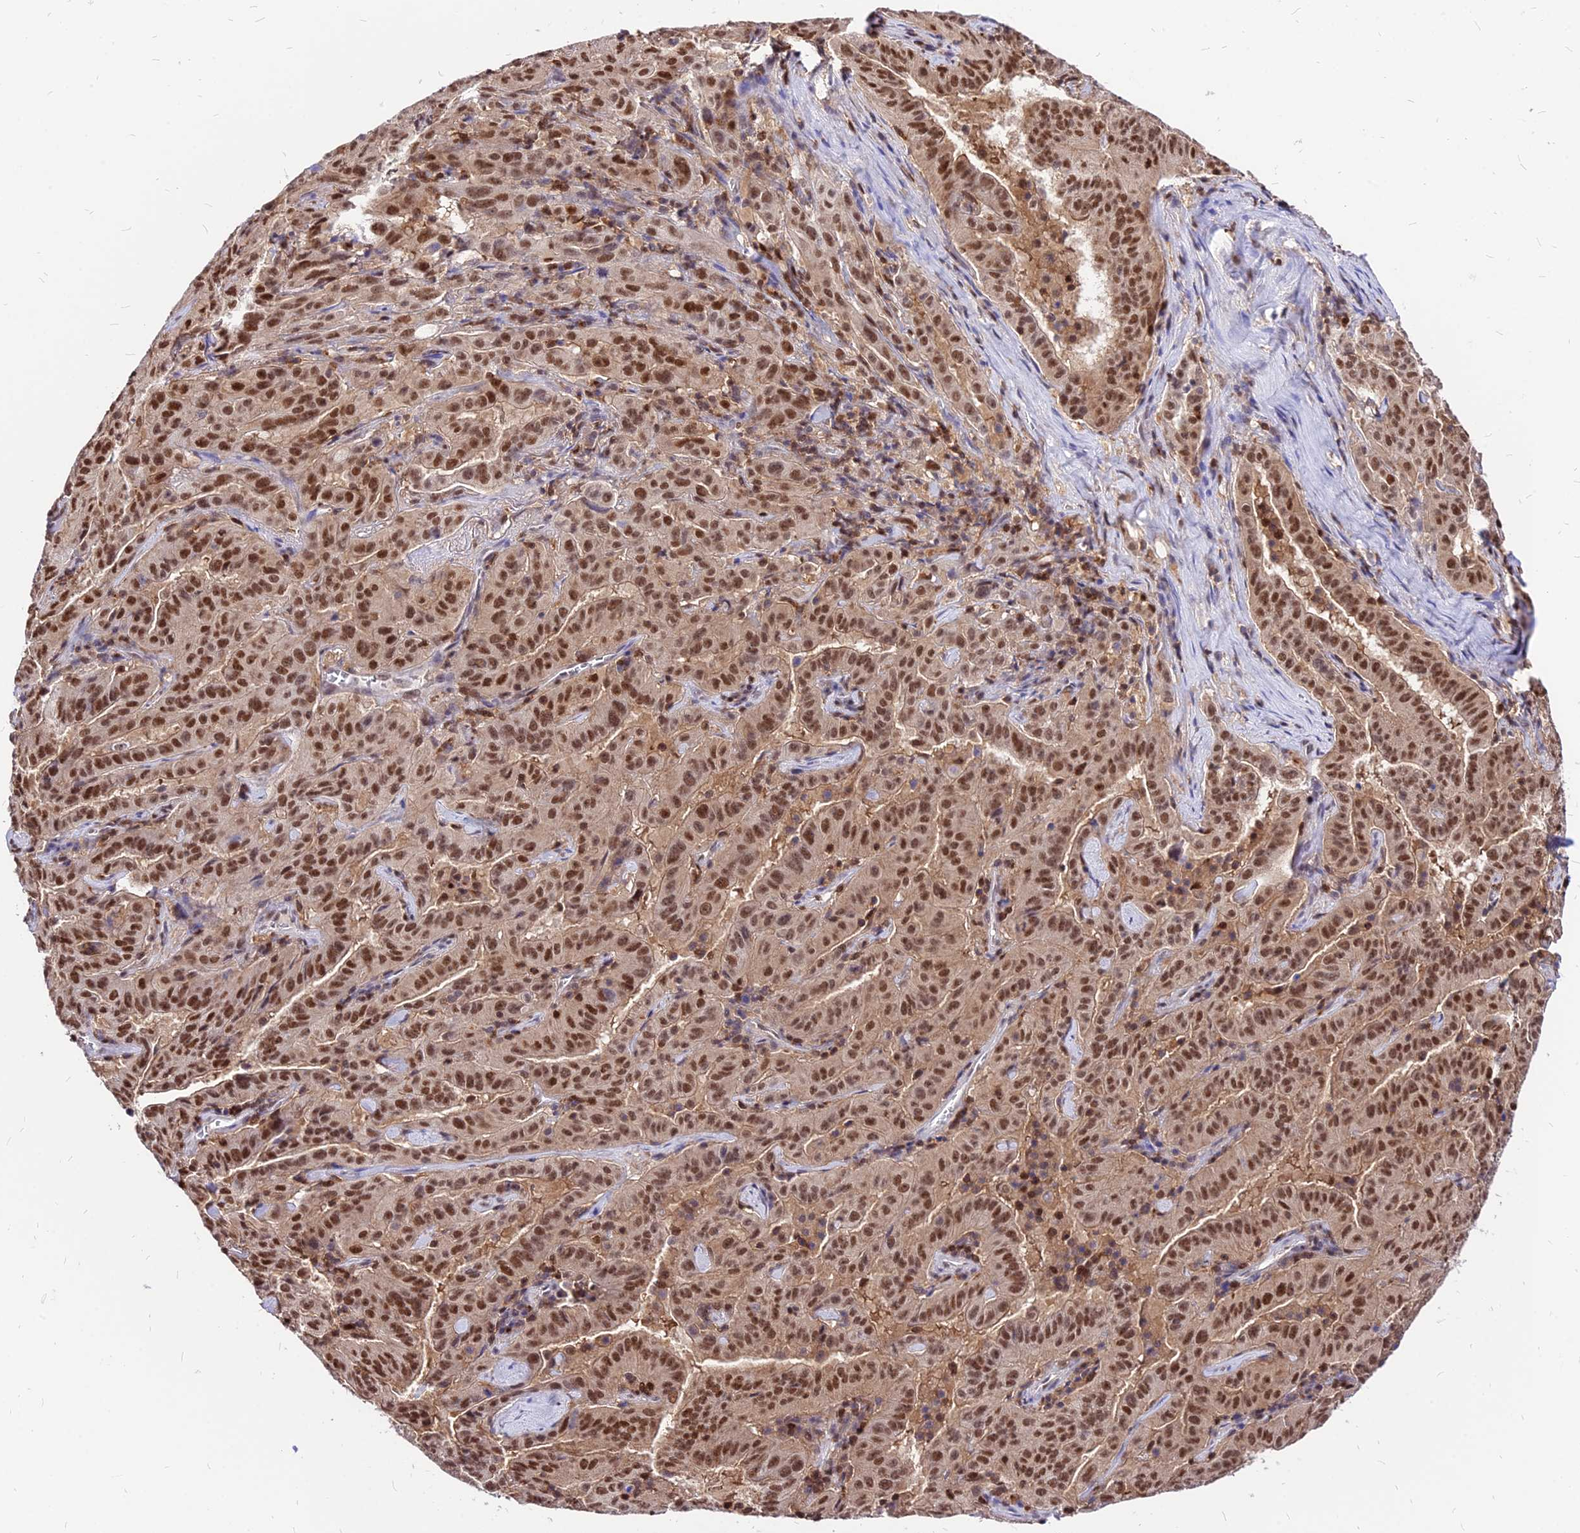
{"staining": {"intensity": "strong", "quantity": ">75%", "location": "nuclear"}, "tissue": "pancreatic cancer", "cell_type": "Tumor cells", "image_type": "cancer", "snomed": [{"axis": "morphology", "description": "Adenocarcinoma, NOS"}, {"axis": "topography", "description": "Pancreas"}], "caption": "This is a photomicrograph of IHC staining of adenocarcinoma (pancreatic), which shows strong positivity in the nuclear of tumor cells.", "gene": "PAXX", "patient": {"sex": "male", "age": 63}}